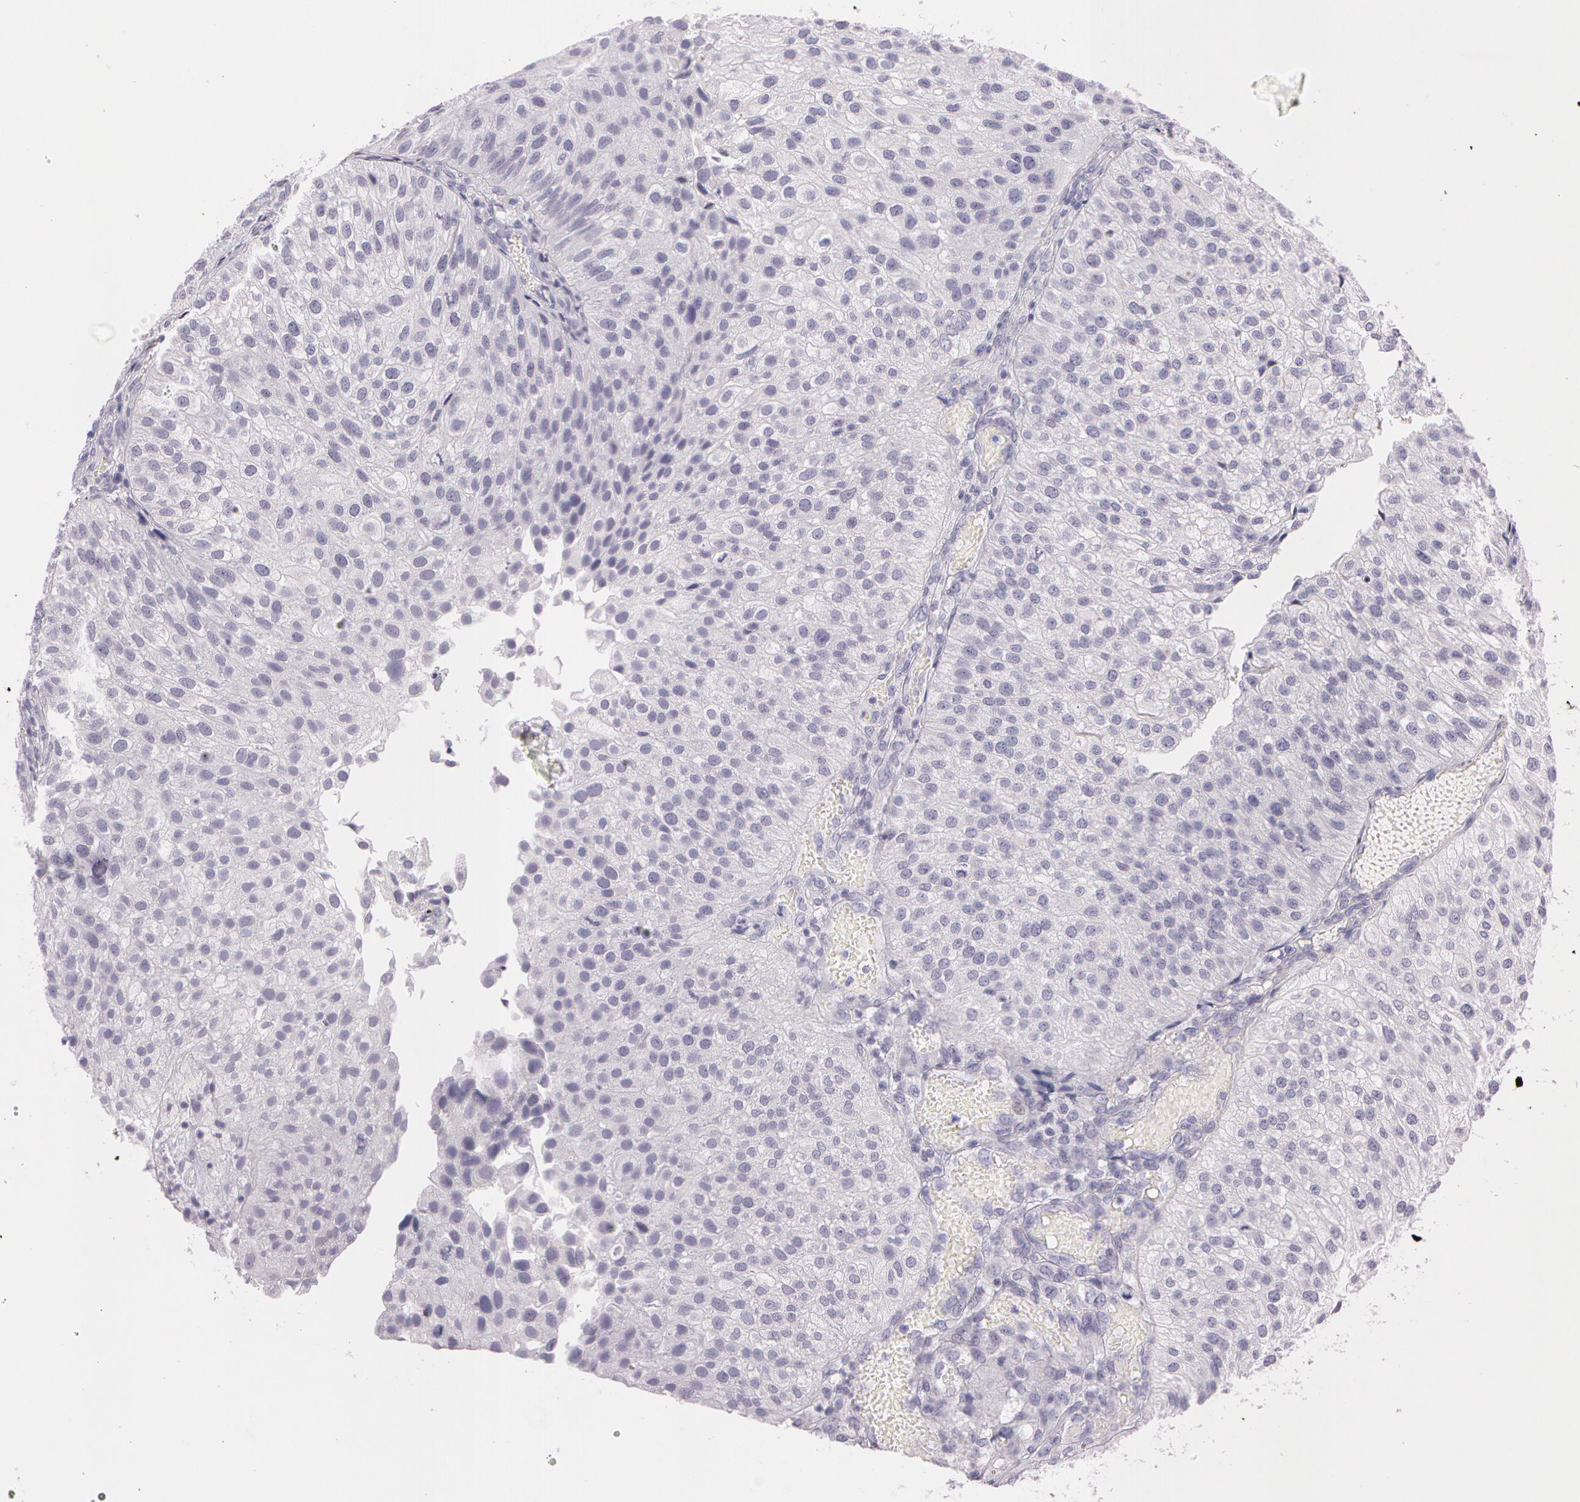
{"staining": {"intensity": "negative", "quantity": "none", "location": "none"}, "tissue": "urothelial cancer", "cell_type": "Tumor cells", "image_type": "cancer", "snomed": [{"axis": "morphology", "description": "Urothelial carcinoma, Low grade"}, {"axis": "topography", "description": "Urinary bladder"}], "caption": "This is an immunohistochemistry (IHC) image of human urothelial cancer. There is no expression in tumor cells.", "gene": "OTC", "patient": {"sex": "female", "age": 89}}